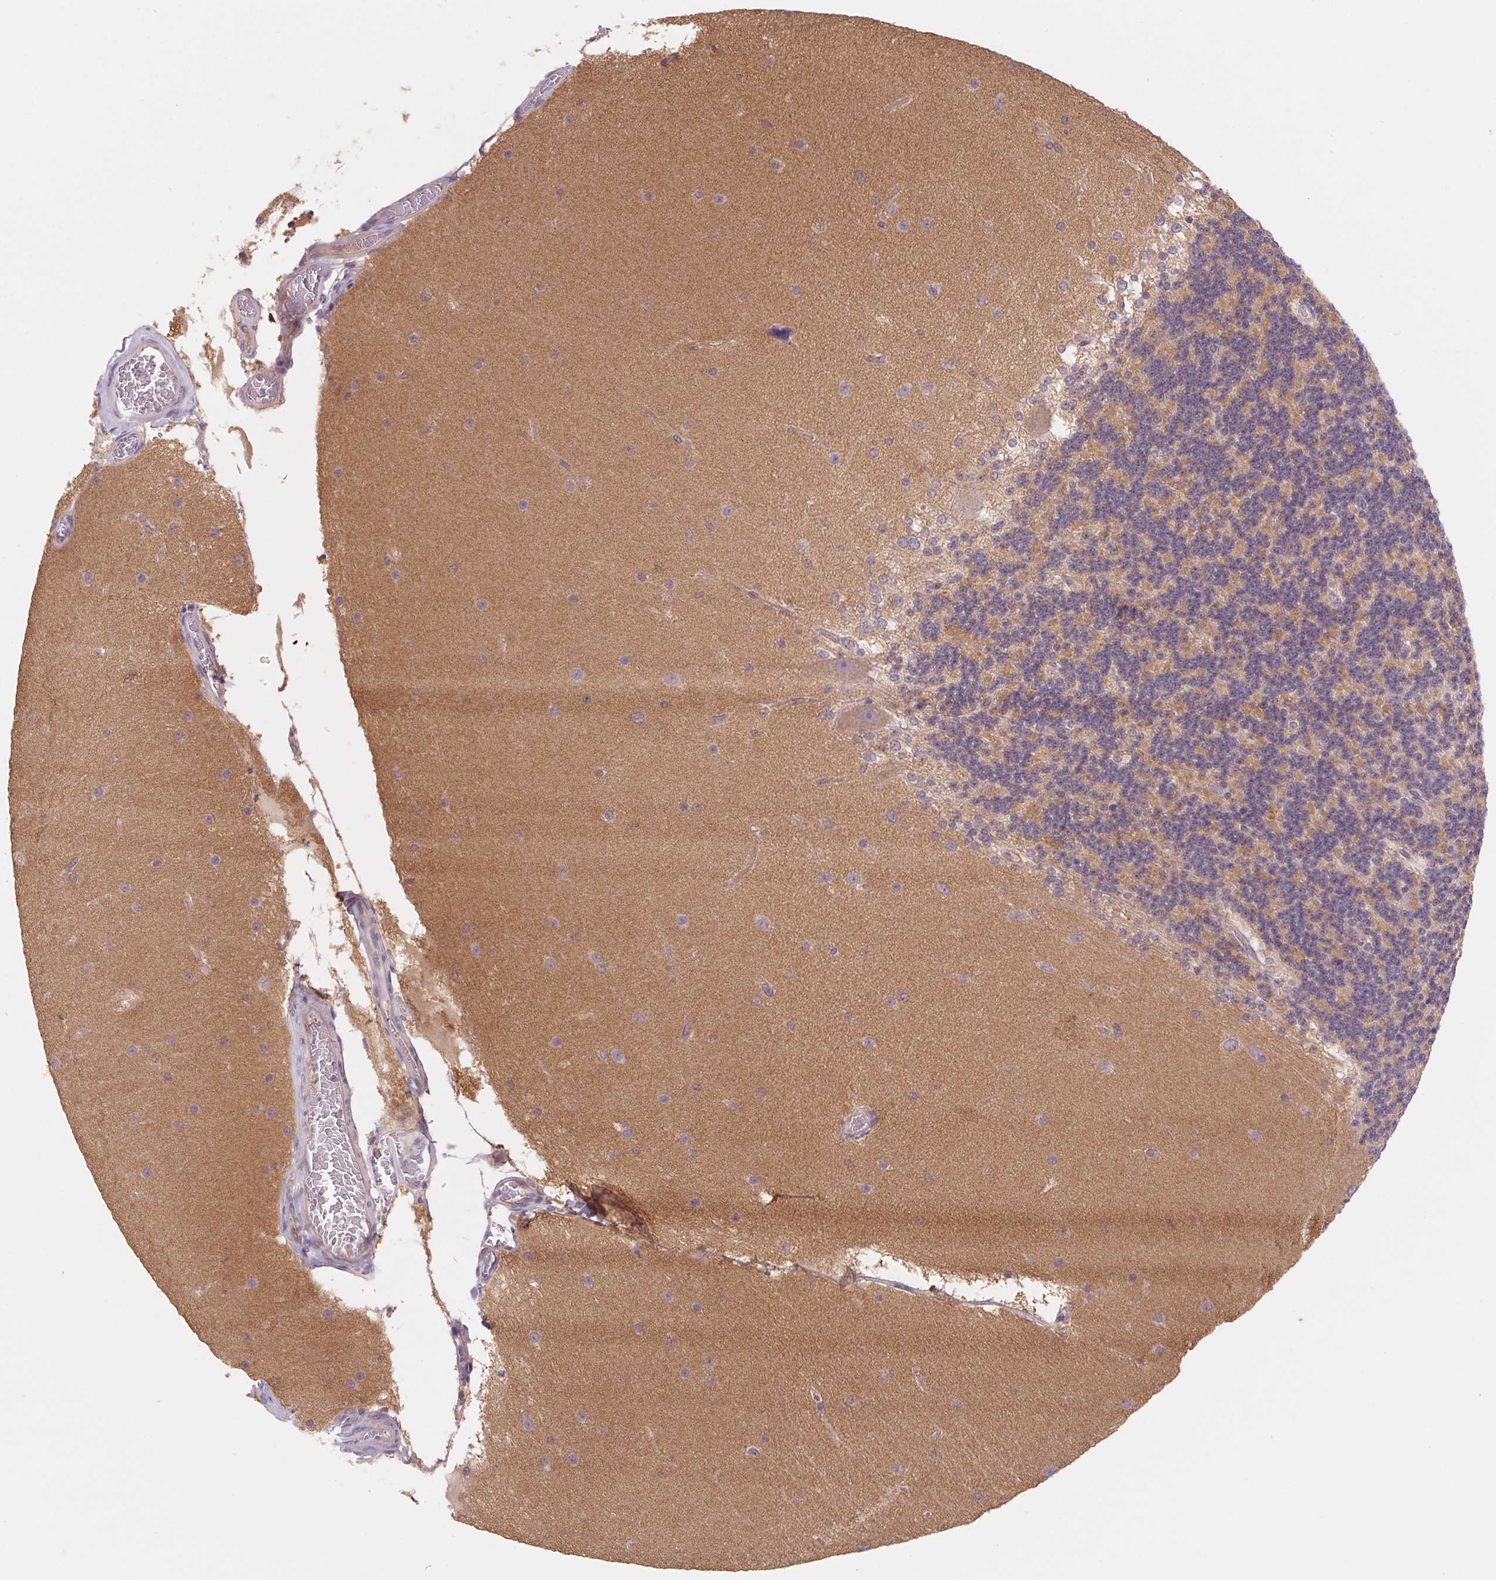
{"staining": {"intensity": "moderate", "quantity": "25%-75%", "location": "cytoplasmic/membranous"}, "tissue": "cerebellum", "cell_type": "Cells in granular layer", "image_type": "normal", "snomed": [{"axis": "morphology", "description": "Normal tissue, NOS"}, {"axis": "topography", "description": "Cerebellum"}], "caption": "Immunohistochemistry micrograph of benign cerebellum: cerebellum stained using immunohistochemistry (IHC) displays medium levels of moderate protein expression localized specifically in the cytoplasmic/membranous of cells in granular layer, appearing as a cytoplasmic/membranous brown color.", "gene": "RAB1A", "patient": {"sex": "female", "age": 19}}